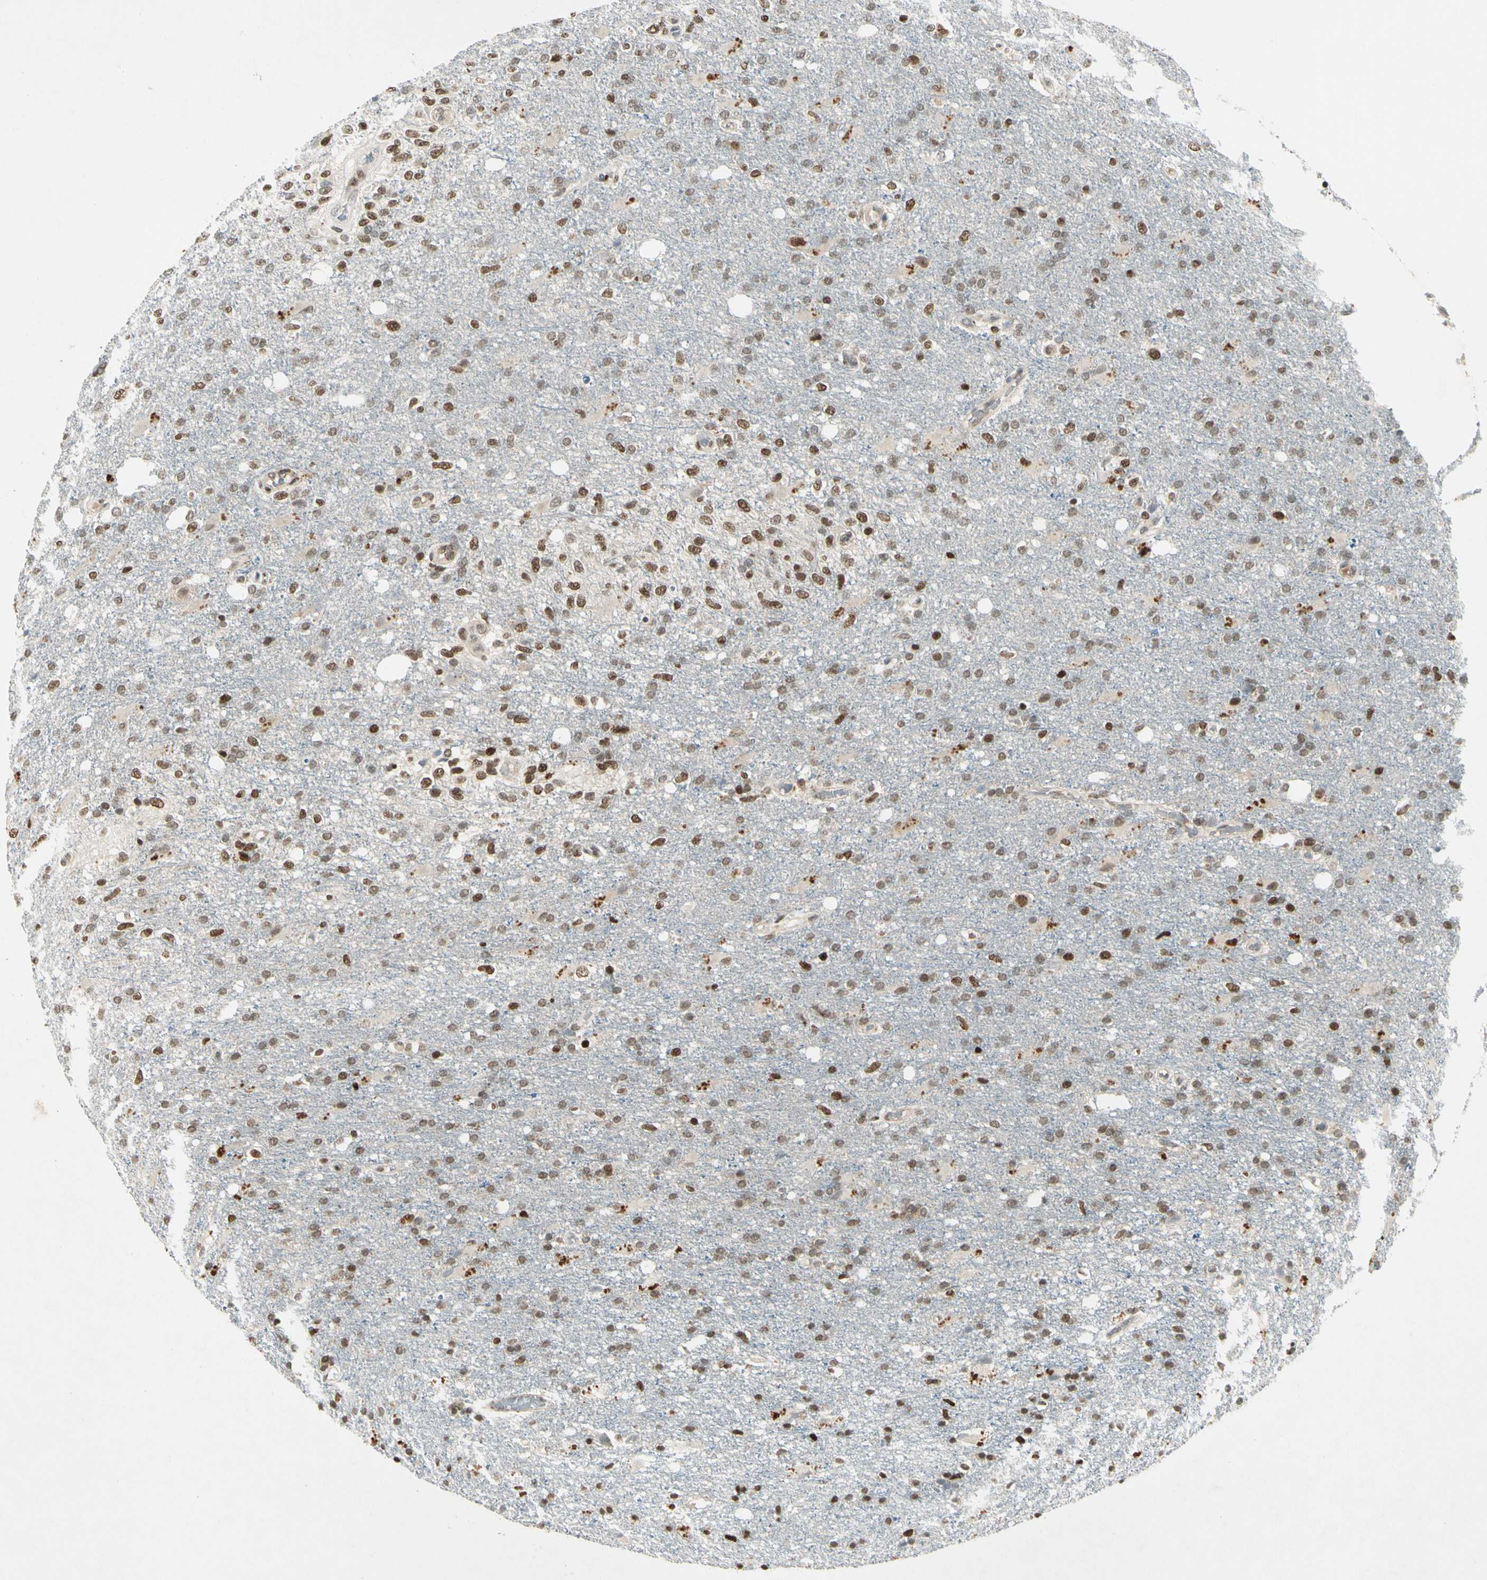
{"staining": {"intensity": "moderate", "quantity": ">75%", "location": "nuclear"}, "tissue": "glioma", "cell_type": "Tumor cells", "image_type": "cancer", "snomed": [{"axis": "morphology", "description": "Normal tissue, NOS"}, {"axis": "morphology", "description": "Glioma, malignant, High grade"}, {"axis": "topography", "description": "Cerebral cortex"}], "caption": "Immunohistochemistry micrograph of malignant glioma (high-grade) stained for a protein (brown), which displays medium levels of moderate nuclear positivity in about >75% of tumor cells.", "gene": "GTF3A", "patient": {"sex": "male", "age": 77}}